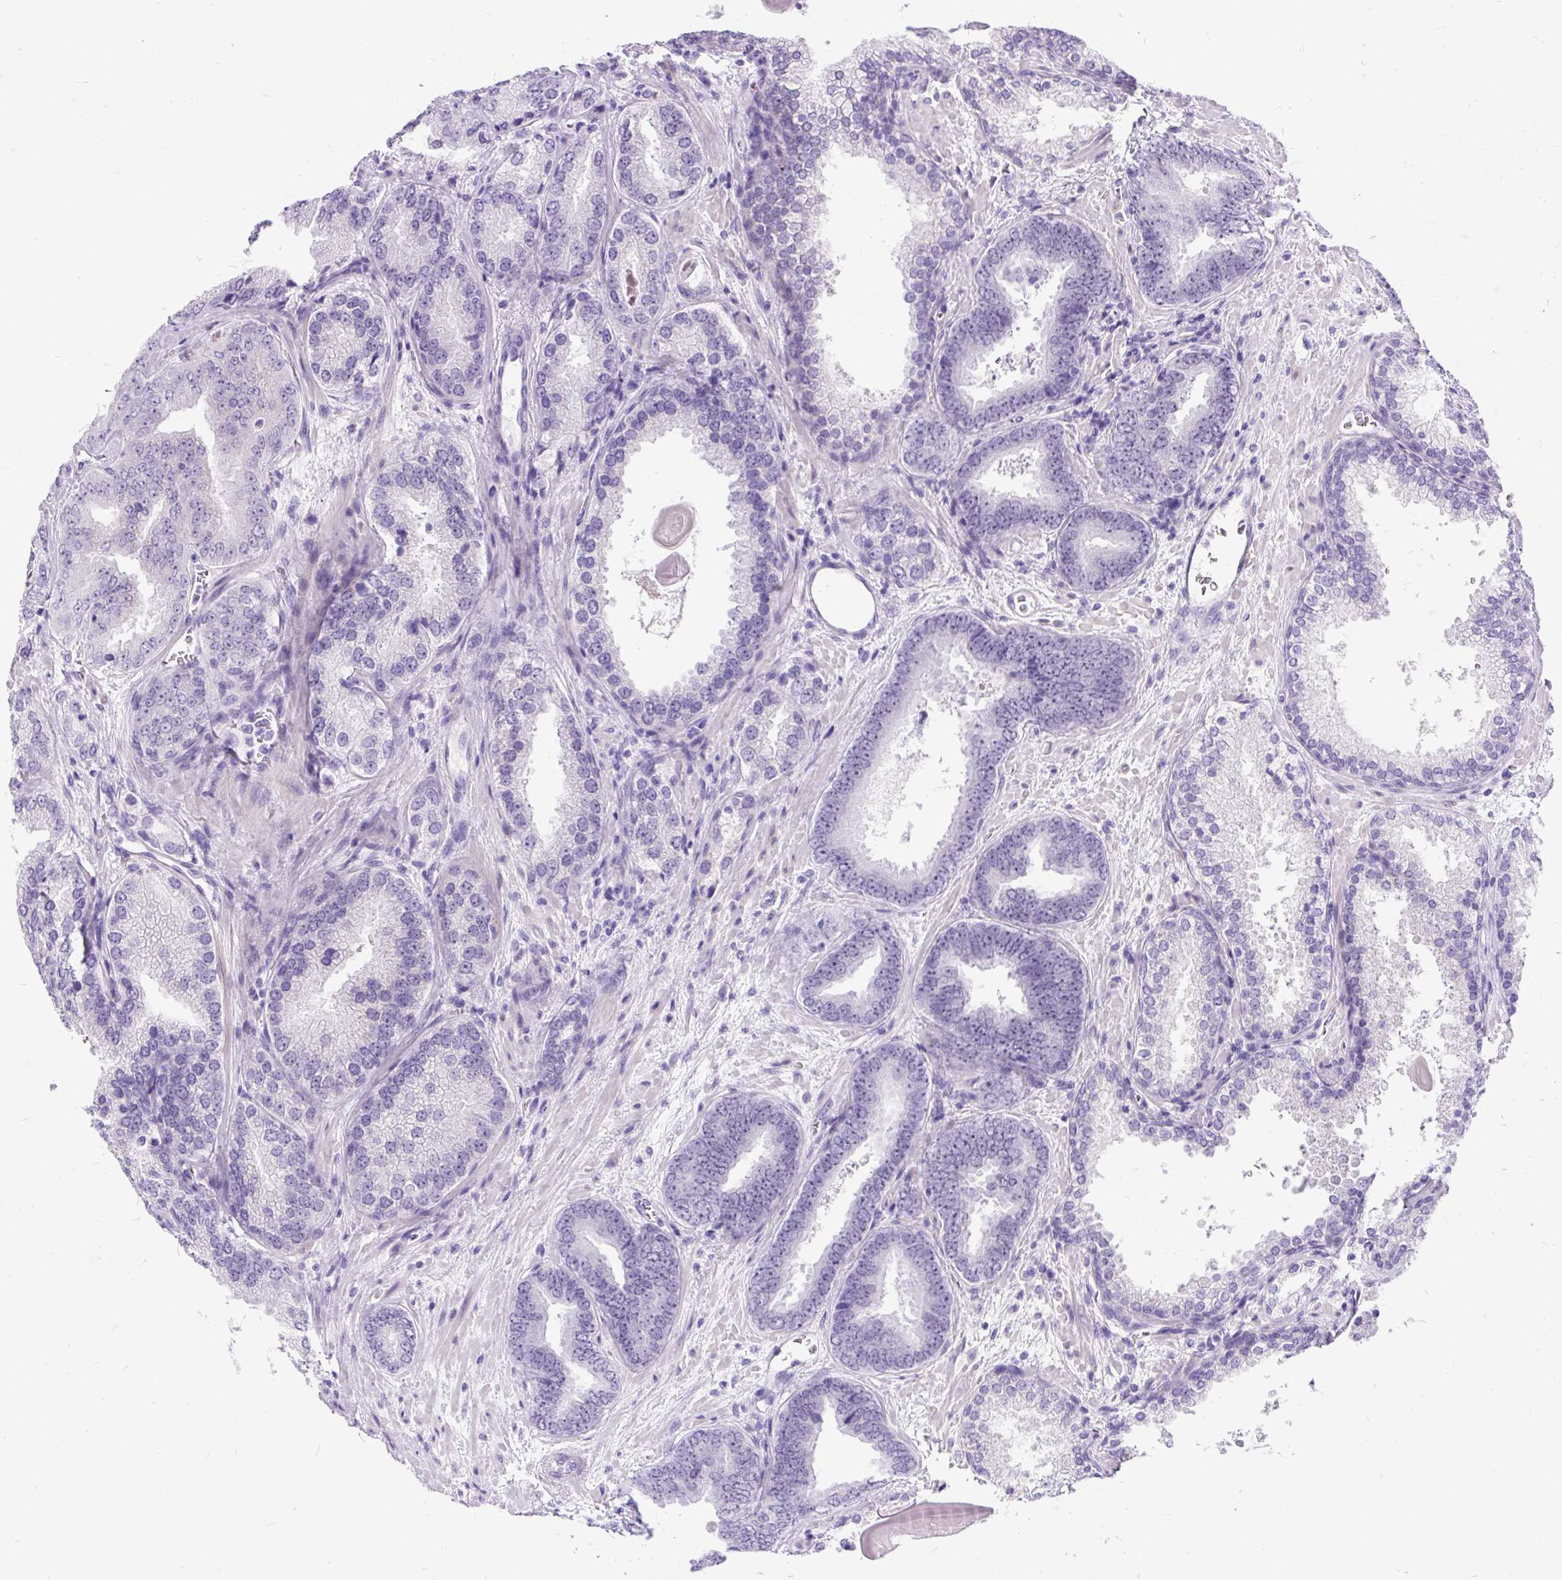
{"staining": {"intensity": "negative", "quantity": "none", "location": "none"}, "tissue": "prostate cancer", "cell_type": "Tumor cells", "image_type": "cancer", "snomed": [{"axis": "morphology", "description": "Adenocarcinoma, High grade"}, {"axis": "topography", "description": "Prostate"}], "caption": "A high-resolution histopathology image shows immunohistochemistry (IHC) staining of prostate adenocarcinoma (high-grade), which demonstrates no significant positivity in tumor cells.", "gene": "SCGB1A1", "patient": {"sex": "male", "age": 63}}